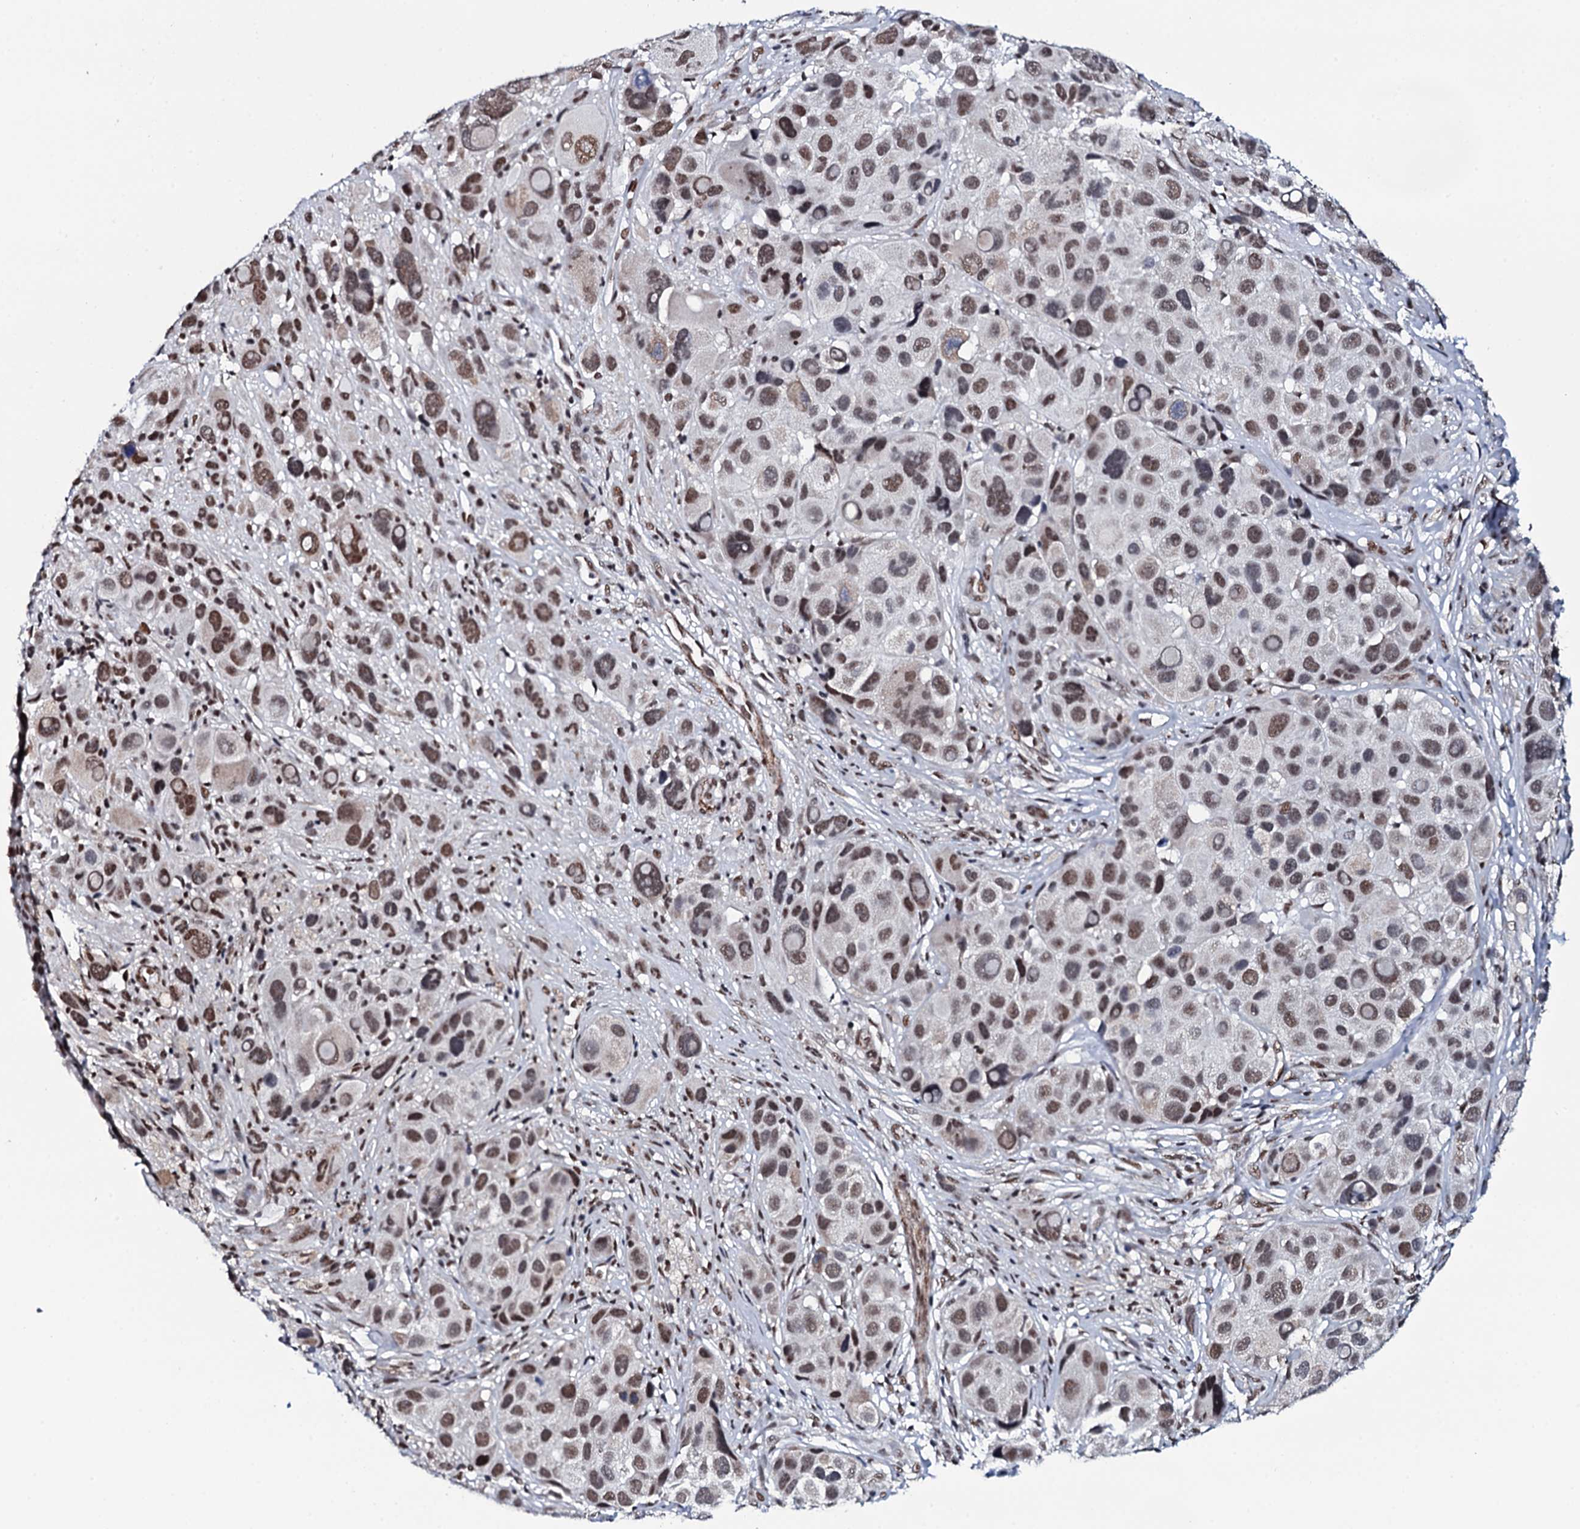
{"staining": {"intensity": "moderate", "quantity": ">75%", "location": "nuclear"}, "tissue": "melanoma", "cell_type": "Tumor cells", "image_type": "cancer", "snomed": [{"axis": "morphology", "description": "Malignant melanoma, NOS"}, {"axis": "topography", "description": "Skin of trunk"}], "caption": "Tumor cells show medium levels of moderate nuclear positivity in approximately >75% of cells in melanoma. (brown staining indicates protein expression, while blue staining denotes nuclei).", "gene": "CWC15", "patient": {"sex": "male", "age": 71}}